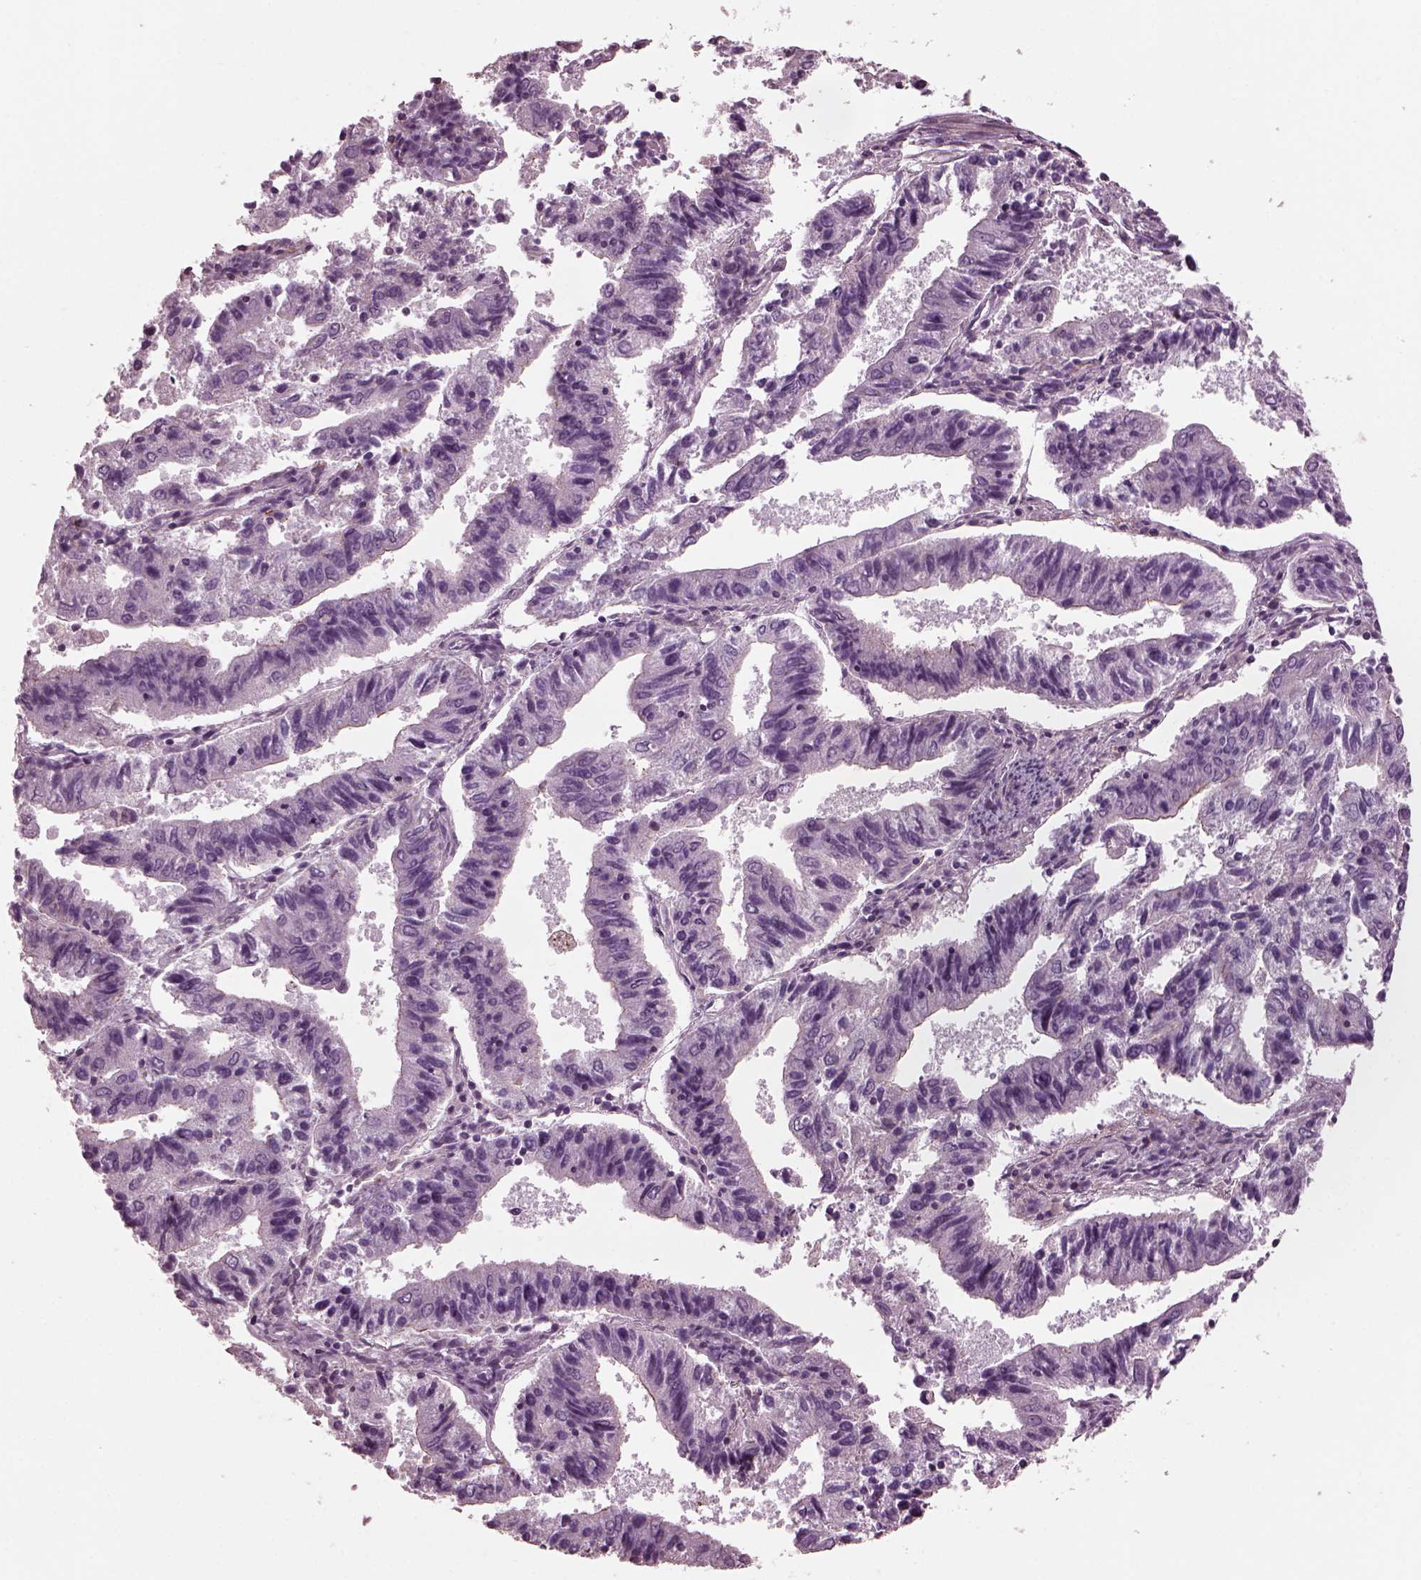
{"staining": {"intensity": "negative", "quantity": "none", "location": "none"}, "tissue": "endometrial cancer", "cell_type": "Tumor cells", "image_type": "cancer", "snomed": [{"axis": "morphology", "description": "Adenocarcinoma, NOS"}, {"axis": "topography", "description": "Endometrium"}], "caption": "Immunohistochemical staining of endometrial cancer (adenocarcinoma) reveals no significant positivity in tumor cells.", "gene": "GDF11", "patient": {"sex": "female", "age": 82}}